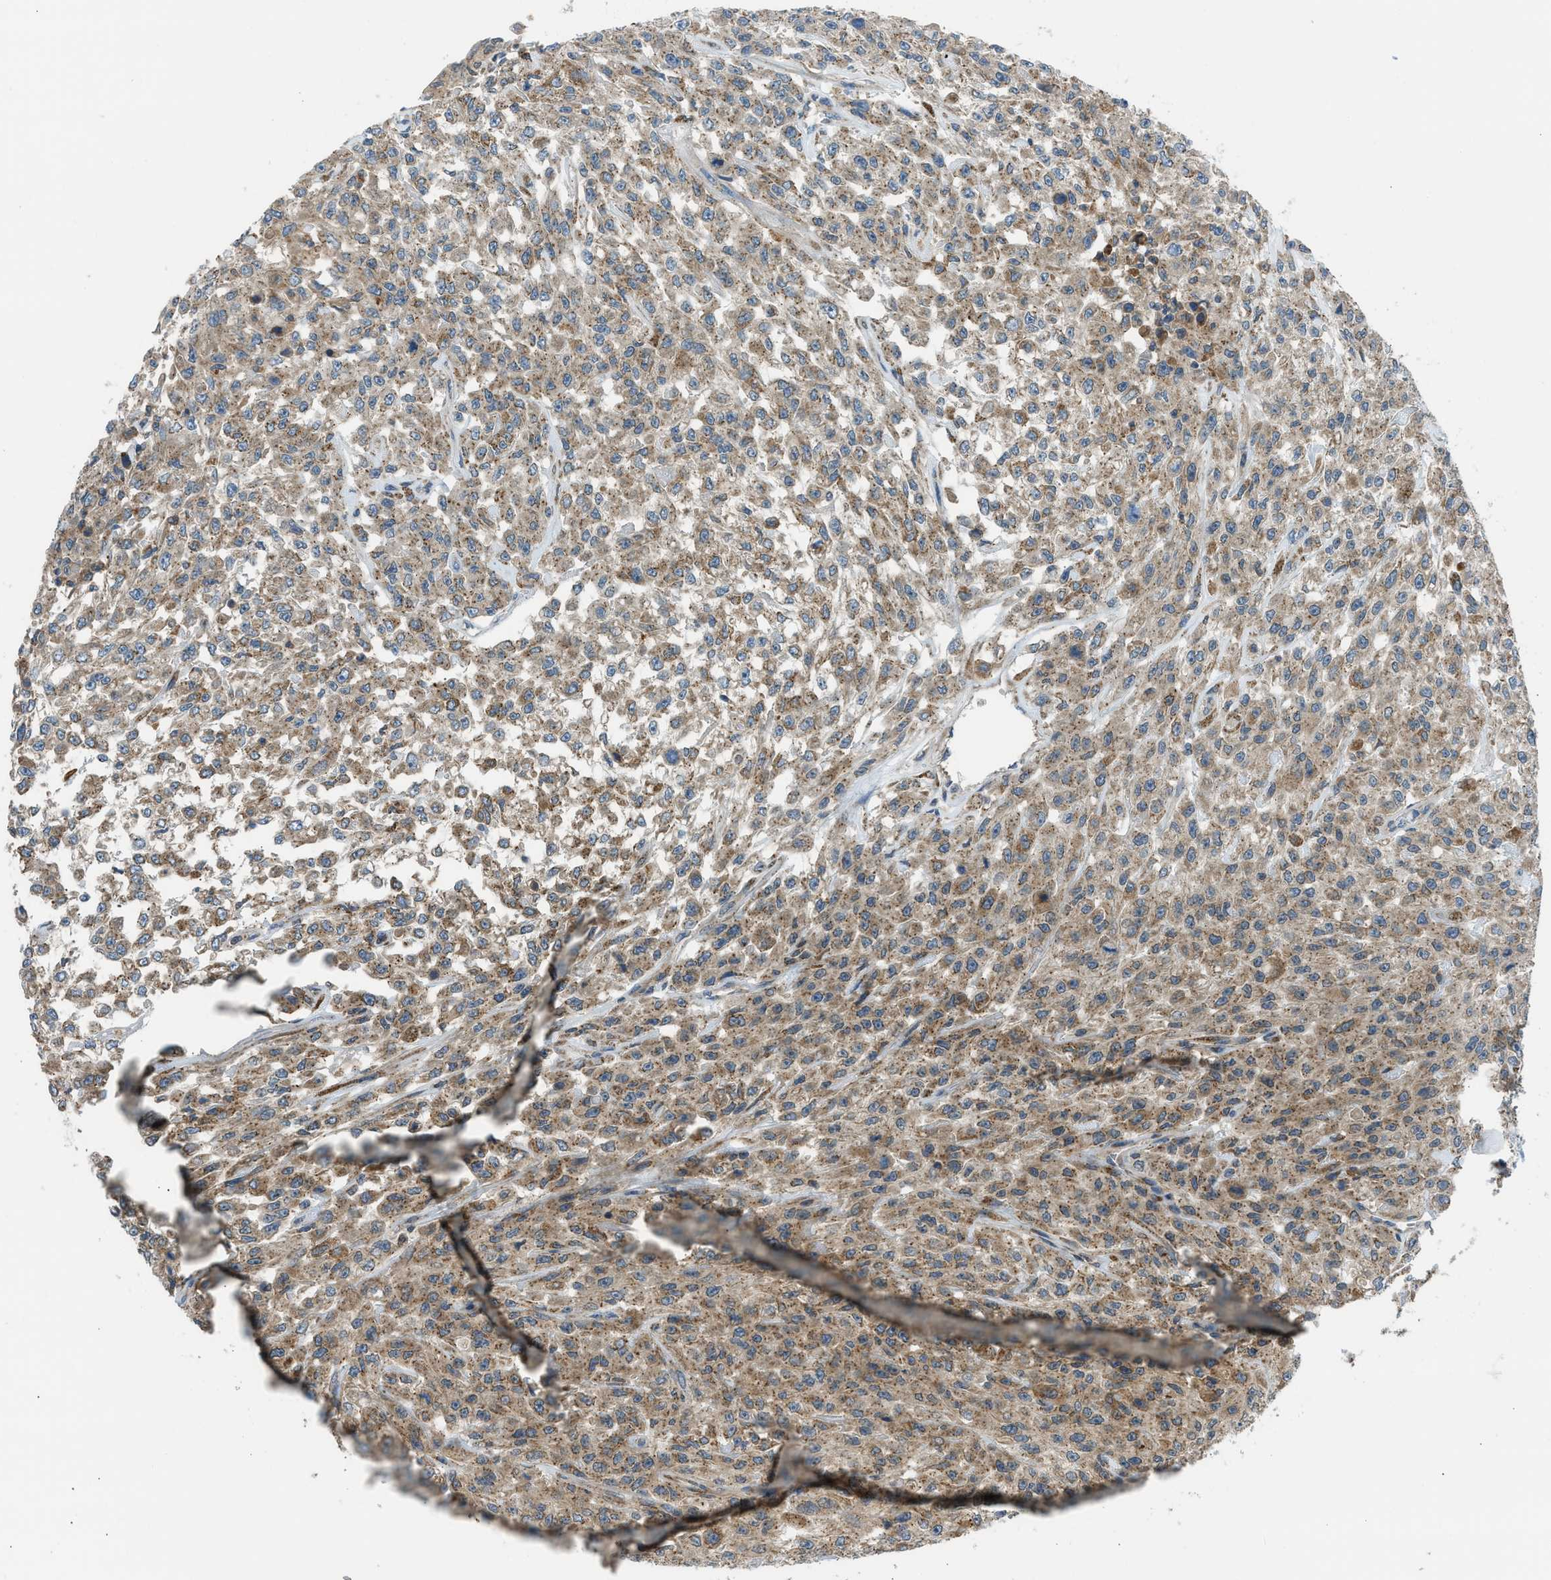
{"staining": {"intensity": "moderate", "quantity": ">75%", "location": "cytoplasmic/membranous"}, "tissue": "urothelial cancer", "cell_type": "Tumor cells", "image_type": "cancer", "snomed": [{"axis": "morphology", "description": "Urothelial carcinoma, High grade"}, {"axis": "topography", "description": "Urinary bladder"}], "caption": "High-grade urothelial carcinoma was stained to show a protein in brown. There is medium levels of moderate cytoplasmic/membranous expression in approximately >75% of tumor cells.", "gene": "EDARADD", "patient": {"sex": "male", "age": 46}}